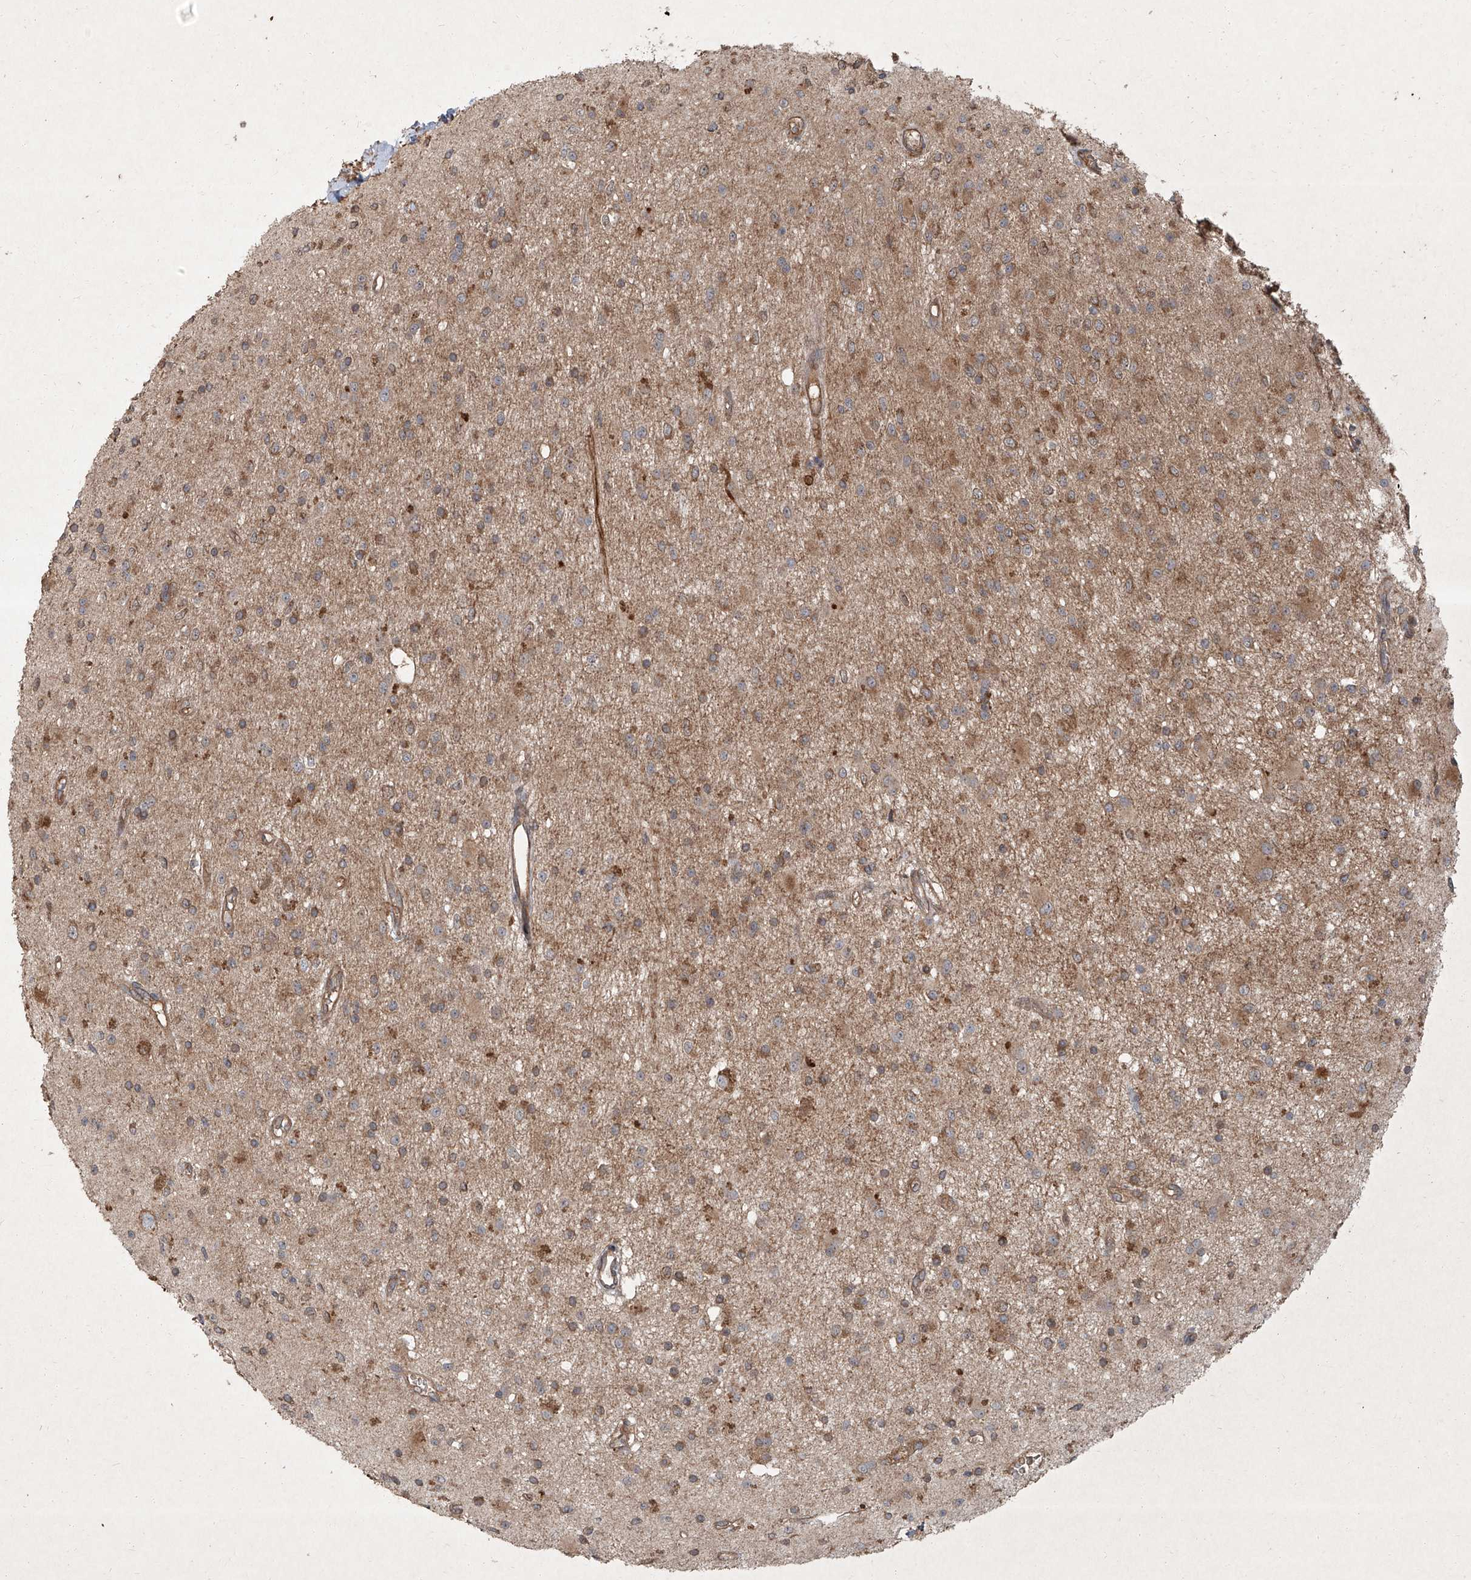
{"staining": {"intensity": "moderate", "quantity": "25%-75%", "location": "cytoplasmic/membranous"}, "tissue": "glioma", "cell_type": "Tumor cells", "image_type": "cancer", "snomed": [{"axis": "morphology", "description": "Glioma, malignant, High grade"}, {"axis": "topography", "description": "Brain"}], "caption": "This is an image of immunohistochemistry (IHC) staining of glioma, which shows moderate expression in the cytoplasmic/membranous of tumor cells.", "gene": "CCN1", "patient": {"sex": "male", "age": 34}}